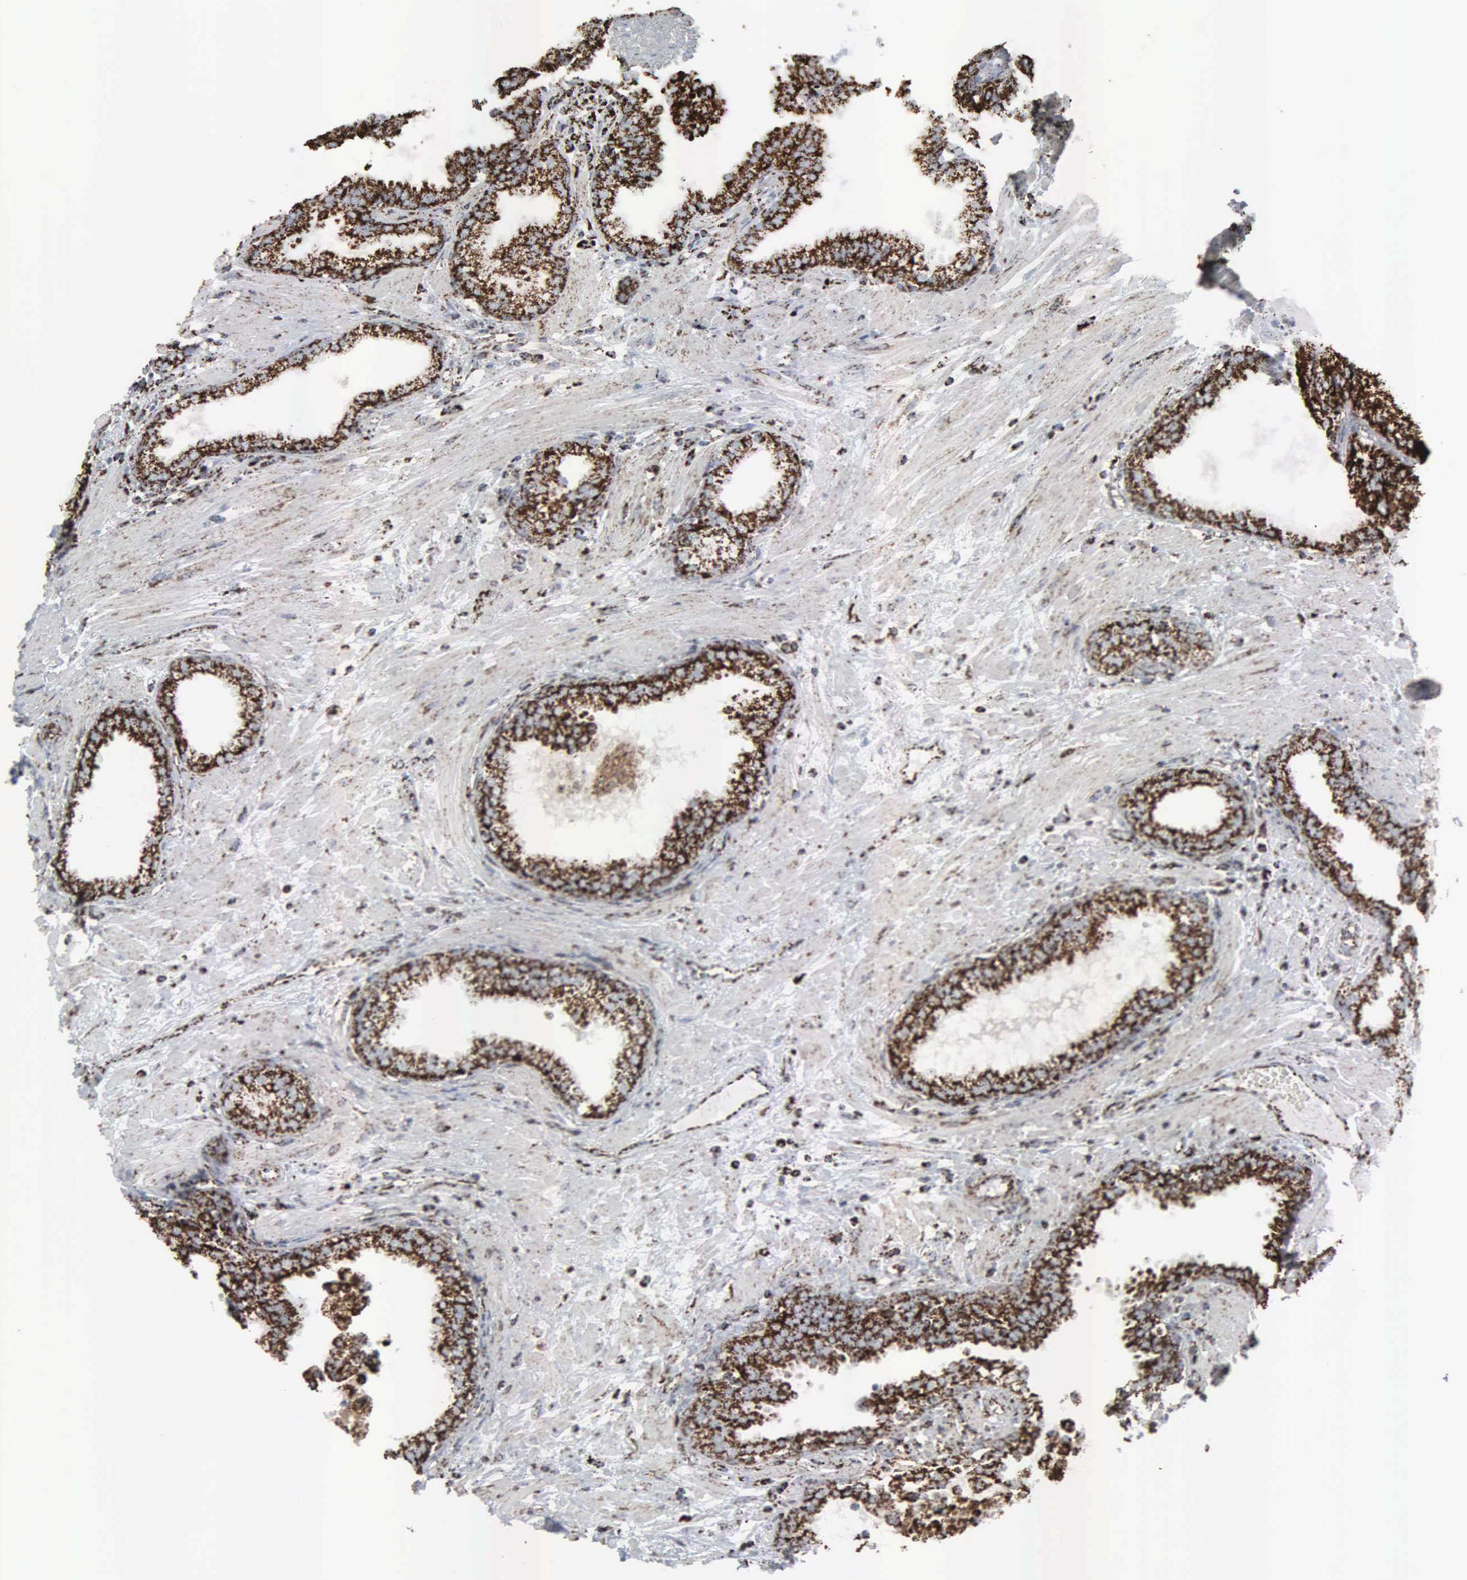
{"staining": {"intensity": "strong", "quantity": ">75%", "location": "cytoplasmic/membranous"}, "tissue": "prostate", "cell_type": "Glandular cells", "image_type": "normal", "snomed": [{"axis": "morphology", "description": "Normal tissue, NOS"}, {"axis": "topography", "description": "Prostate"}], "caption": "A high amount of strong cytoplasmic/membranous positivity is seen in about >75% of glandular cells in benign prostate.", "gene": "HSPA9", "patient": {"sex": "male", "age": 64}}